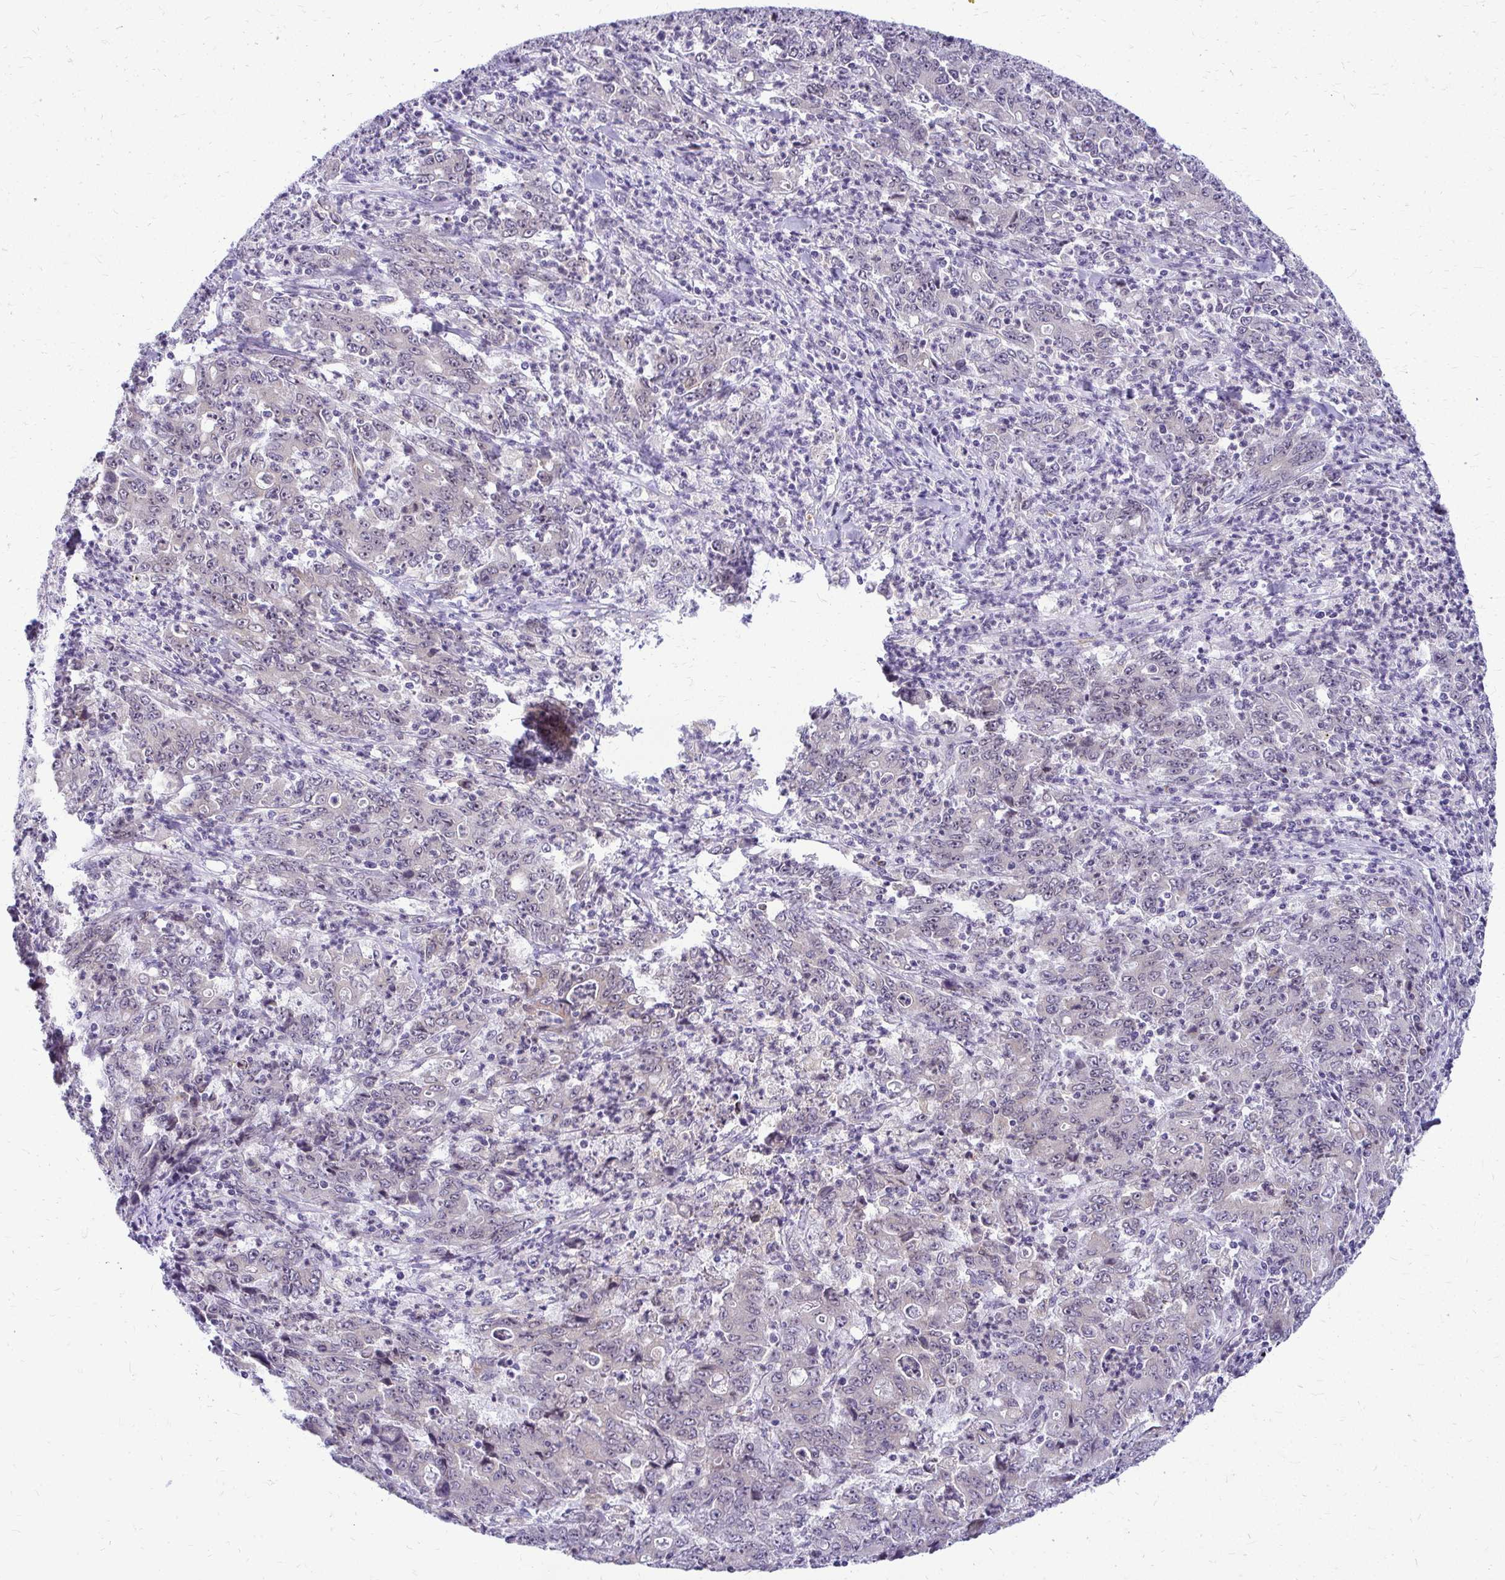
{"staining": {"intensity": "negative", "quantity": "none", "location": "none"}, "tissue": "stomach cancer", "cell_type": "Tumor cells", "image_type": "cancer", "snomed": [{"axis": "morphology", "description": "Adenocarcinoma, NOS"}, {"axis": "topography", "description": "Stomach, lower"}], "caption": "This is an immunohistochemistry micrograph of human stomach cancer. There is no positivity in tumor cells.", "gene": "NIFK", "patient": {"sex": "female", "age": 71}}